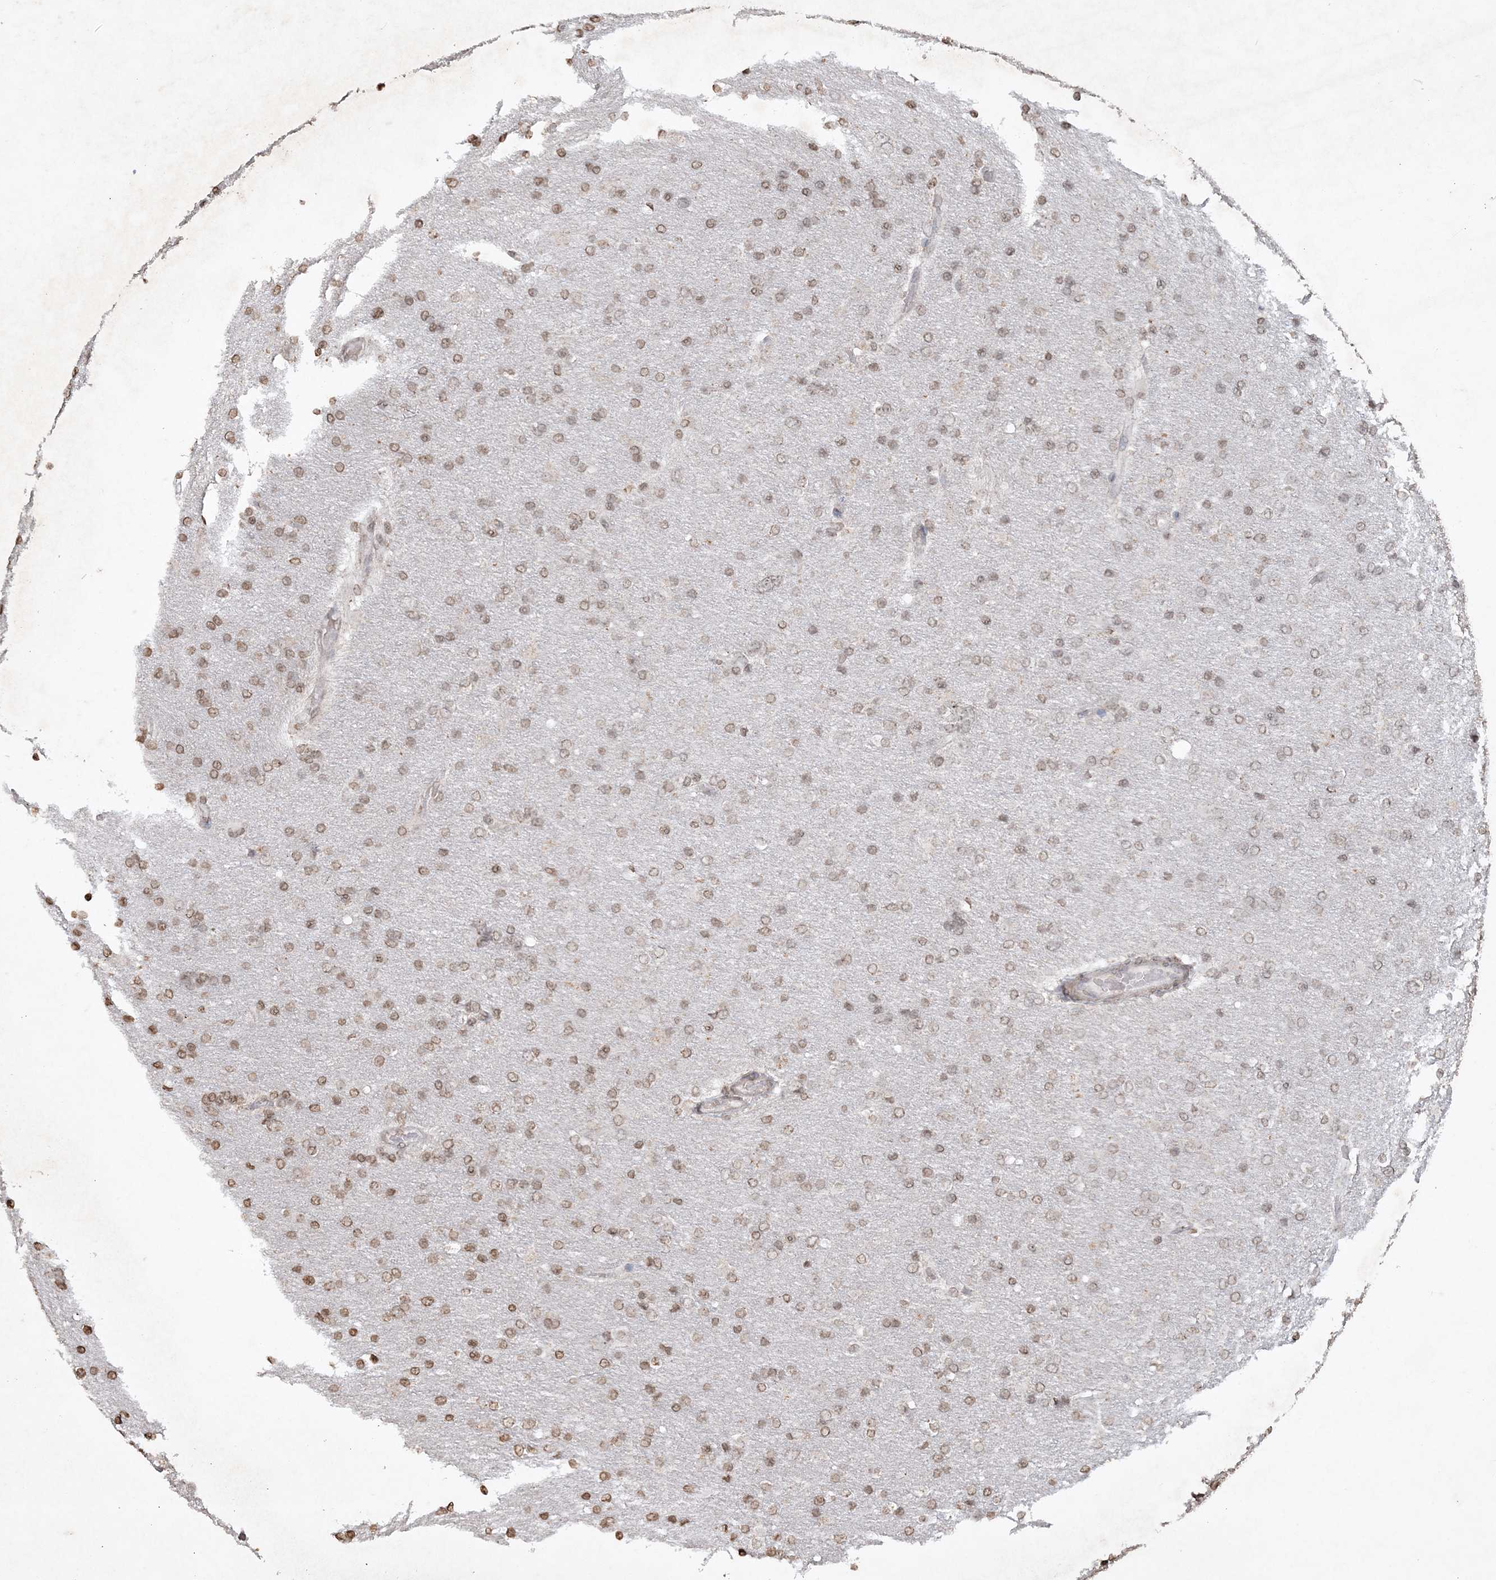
{"staining": {"intensity": "weak", "quantity": ">75%", "location": "cytoplasmic/membranous"}, "tissue": "glioma", "cell_type": "Tumor cells", "image_type": "cancer", "snomed": [{"axis": "morphology", "description": "Glioma, malignant, High grade"}, {"axis": "topography", "description": "Cerebral cortex"}], "caption": "Protein analysis of glioma tissue exhibits weak cytoplasmic/membranous expression in about >75% of tumor cells.", "gene": "TTC7A", "patient": {"sex": "female", "age": 36}}